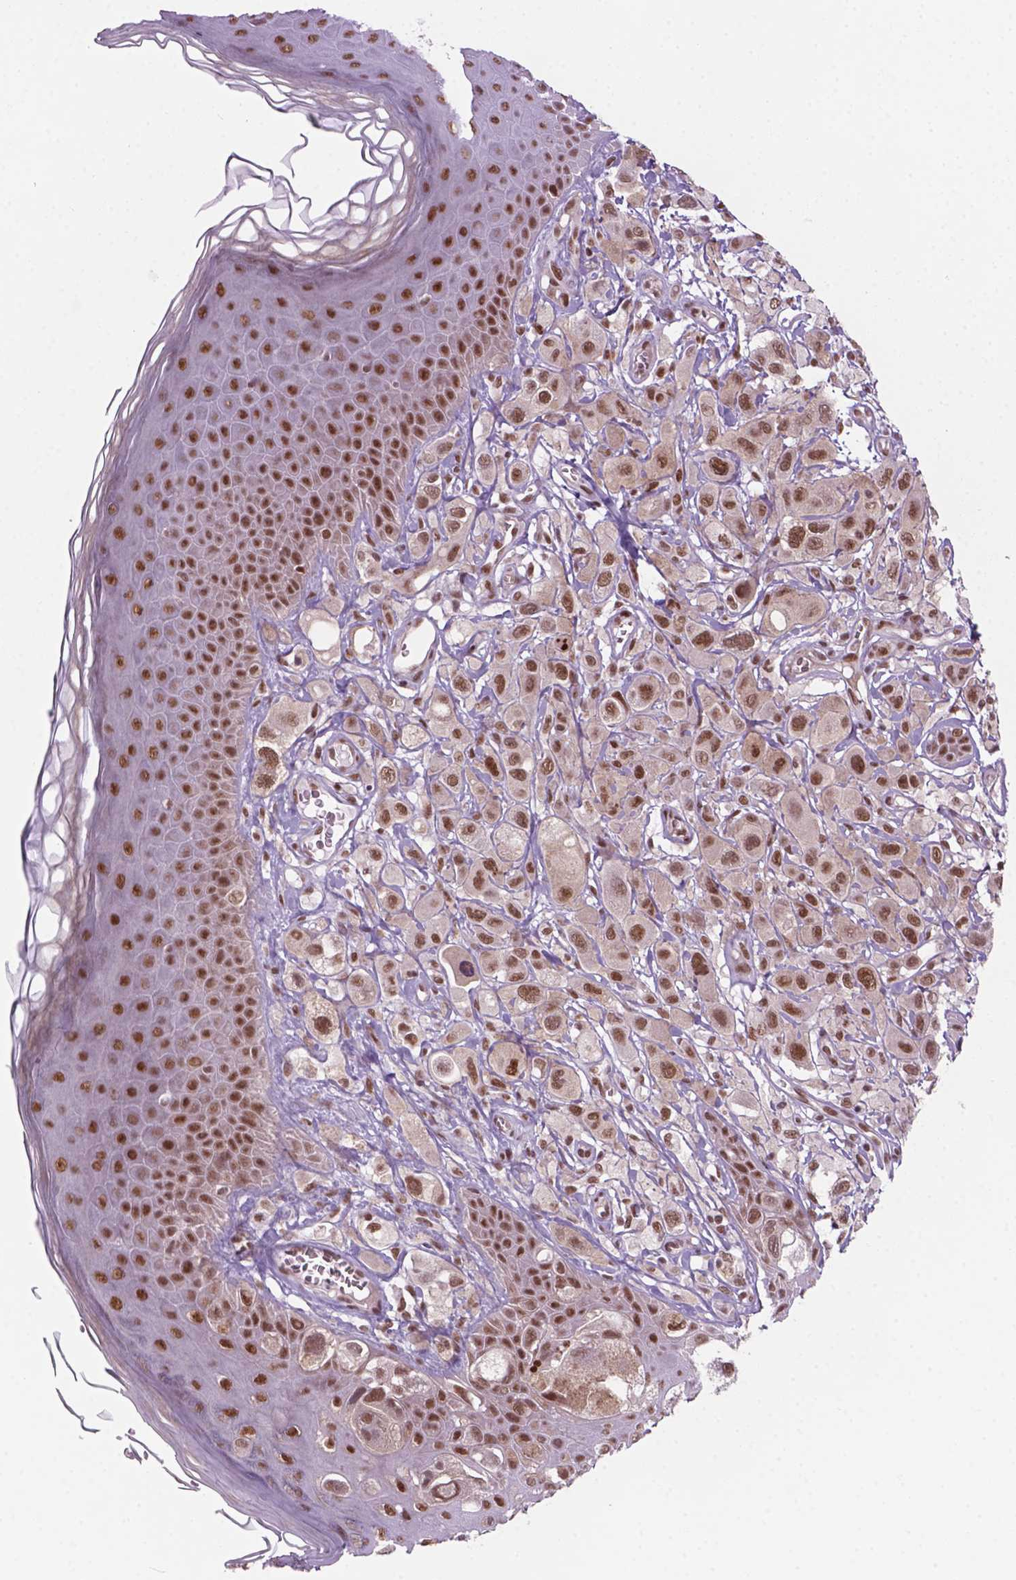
{"staining": {"intensity": "moderate", "quantity": ">75%", "location": "nuclear"}, "tissue": "melanoma", "cell_type": "Tumor cells", "image_type": "cancer", "snomed": [{"axis": "morphology", "description": "Malignant melanoma, NOS"}, {"axis": "topography", "description": "Skin"}], "caption": "Tumor cells reveal medium levels of moderate nuclear positivity in approximately >75% of cells in malignant melanoma.", "gene": "PHAX", "patient": {"sex": "male", "age": 67}}